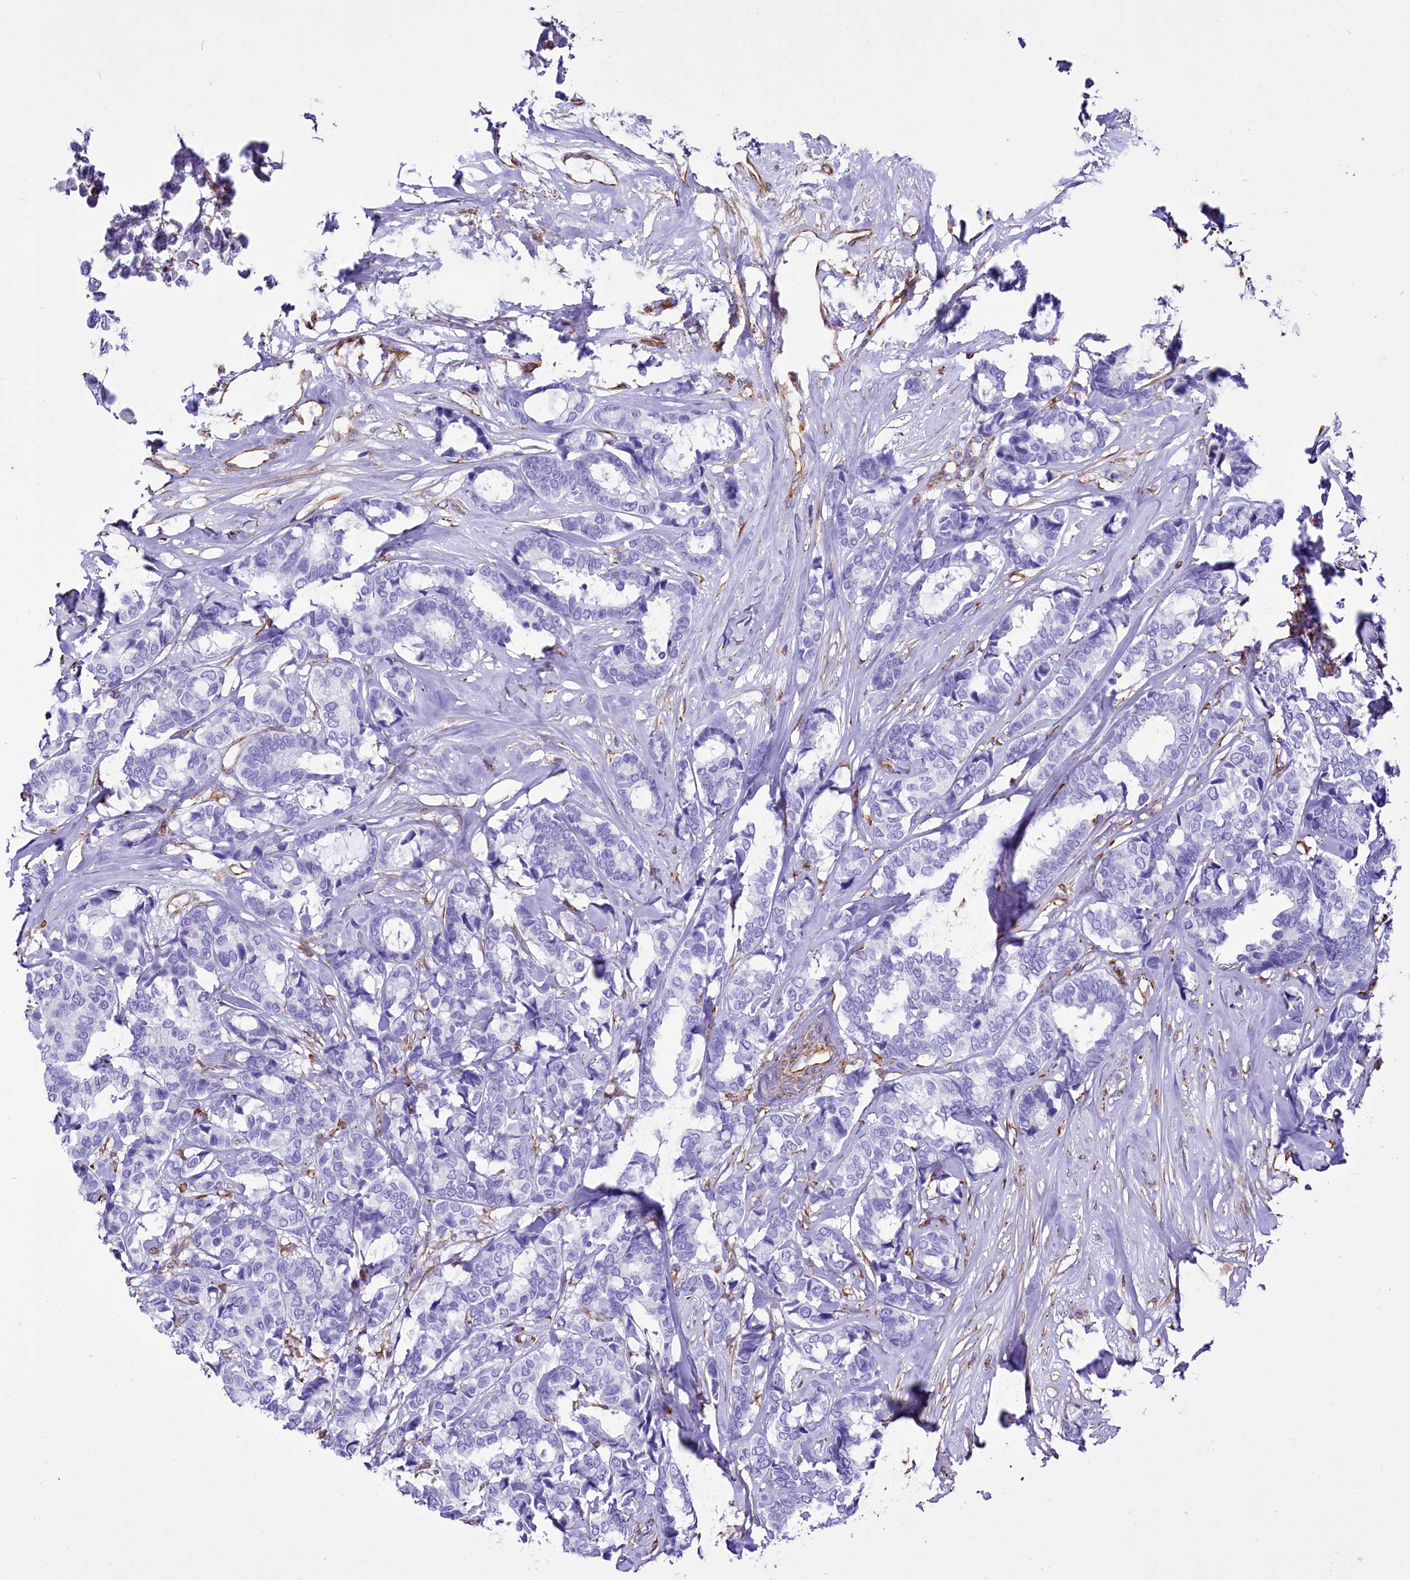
{"staining": {"intensity": "negative", "quantity": "none", "location": "none"}, "tissue": "breast cancer", "cell_type": "Tumor cells", "image_type": "cancer", "snomed": [{"axis": "morphology", "description": "Duct carcinoma"}, {"axis": "topography", "description": "Breast"}], "caption": "Intraductal carcinoma (breast) stained for a protein using immunohistochemistry reveals no expression tumor cells.", "gene": "CD99", "patient": {"sex": "female", "age": 87}}